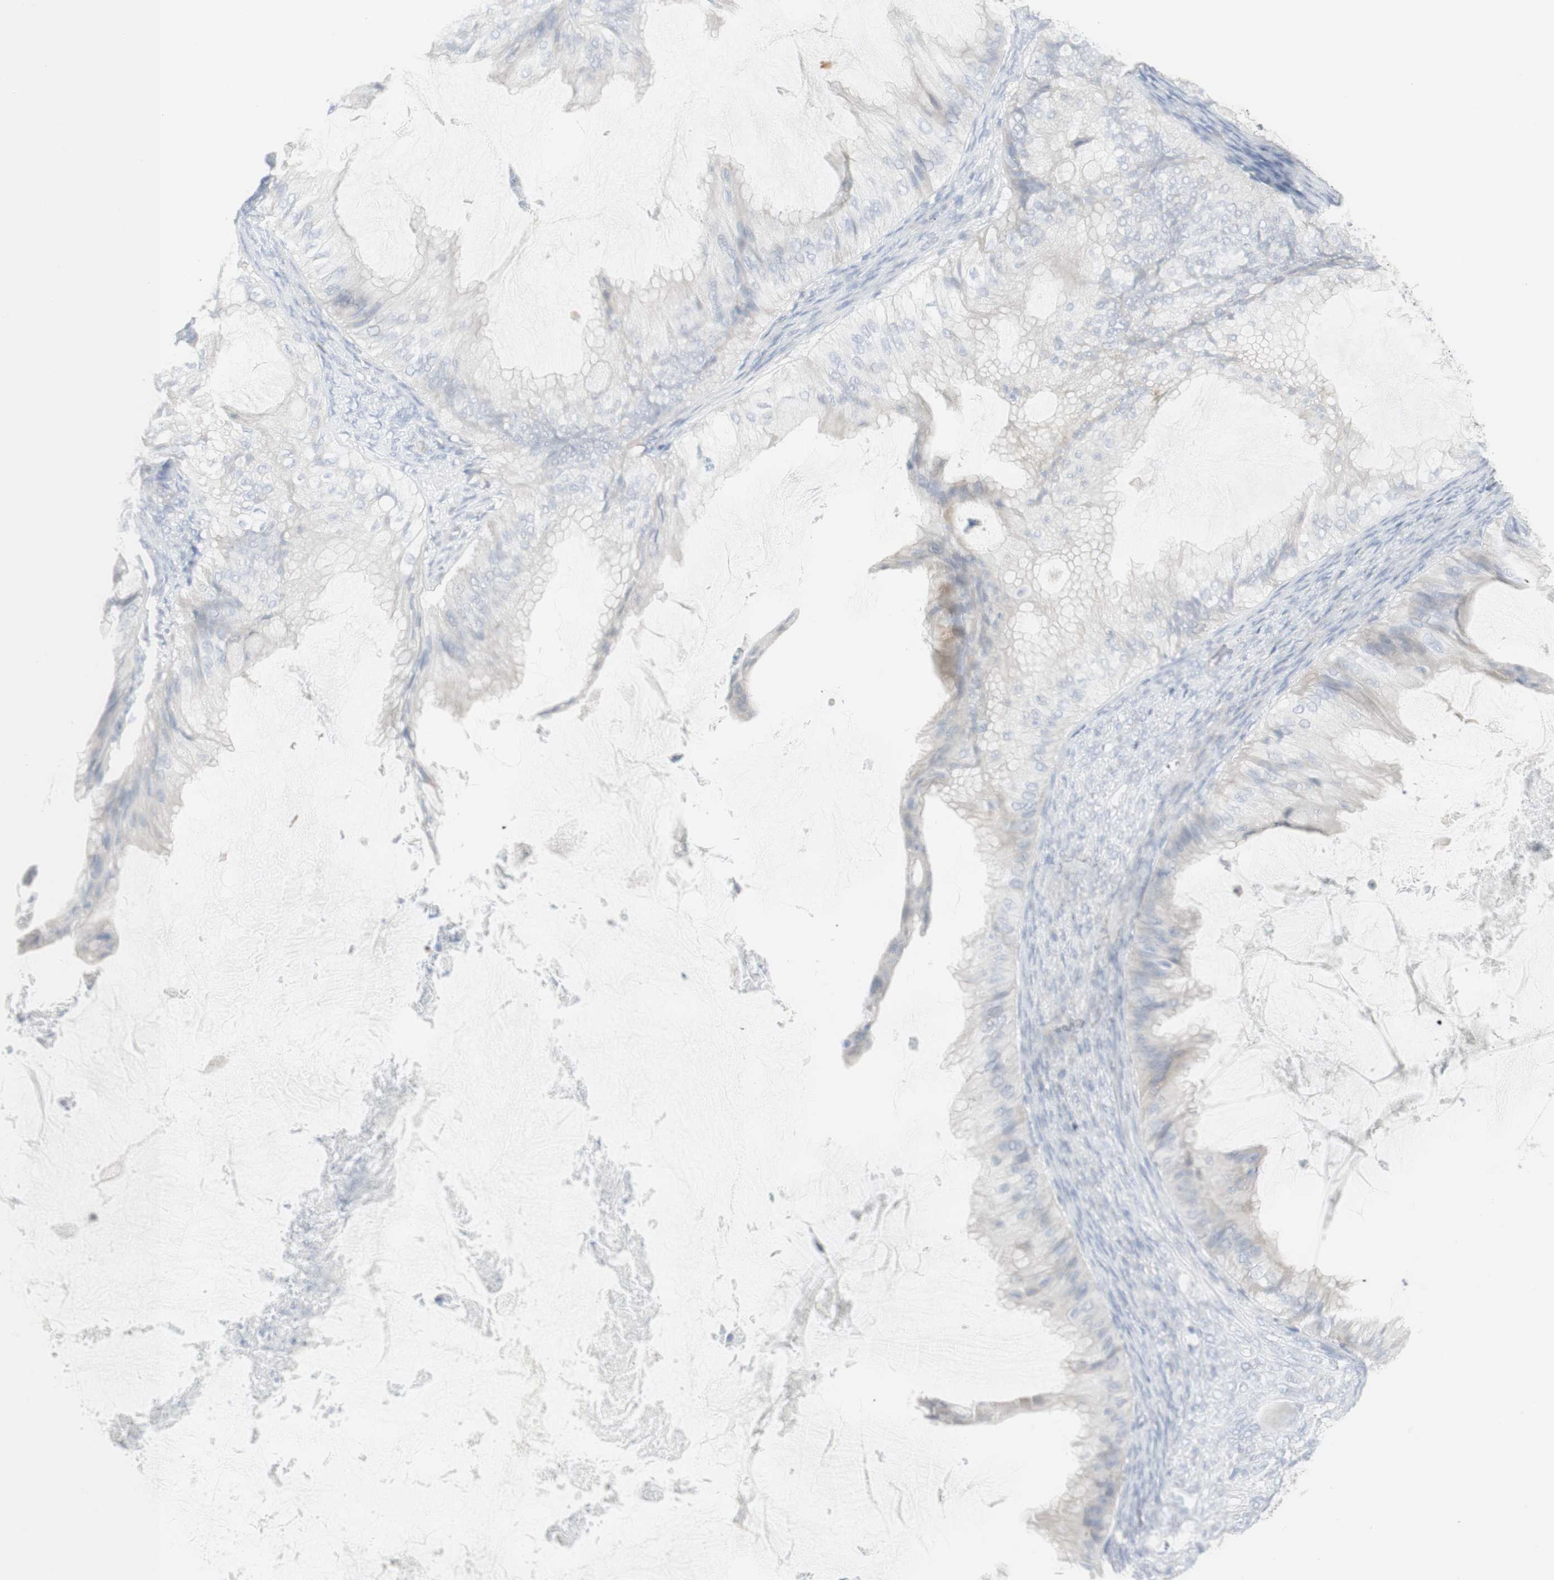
{"staining": {"intensity": "negative", "quantity": "none", "location": "none"}, "tissue": "ovarian cancer", "cell_type": "Tumor cells", "image_type": "cancer", "snomed": [{"axis": "morphology", "description": "Cystadenocarcinoma, mucinous, NOS"}, {"axis": "topography", "description": "Ovary"}], "caption": "High magnification brightfield microscopy of mucinous cystadenocarcinoma (ovarian) stained with DAB (brown) and counterstained with hematoxylin (blue): tumor cells show no significant expression.", "gene": "ENSG00000198211", "patient": {"sex": "female", "age": 61}}